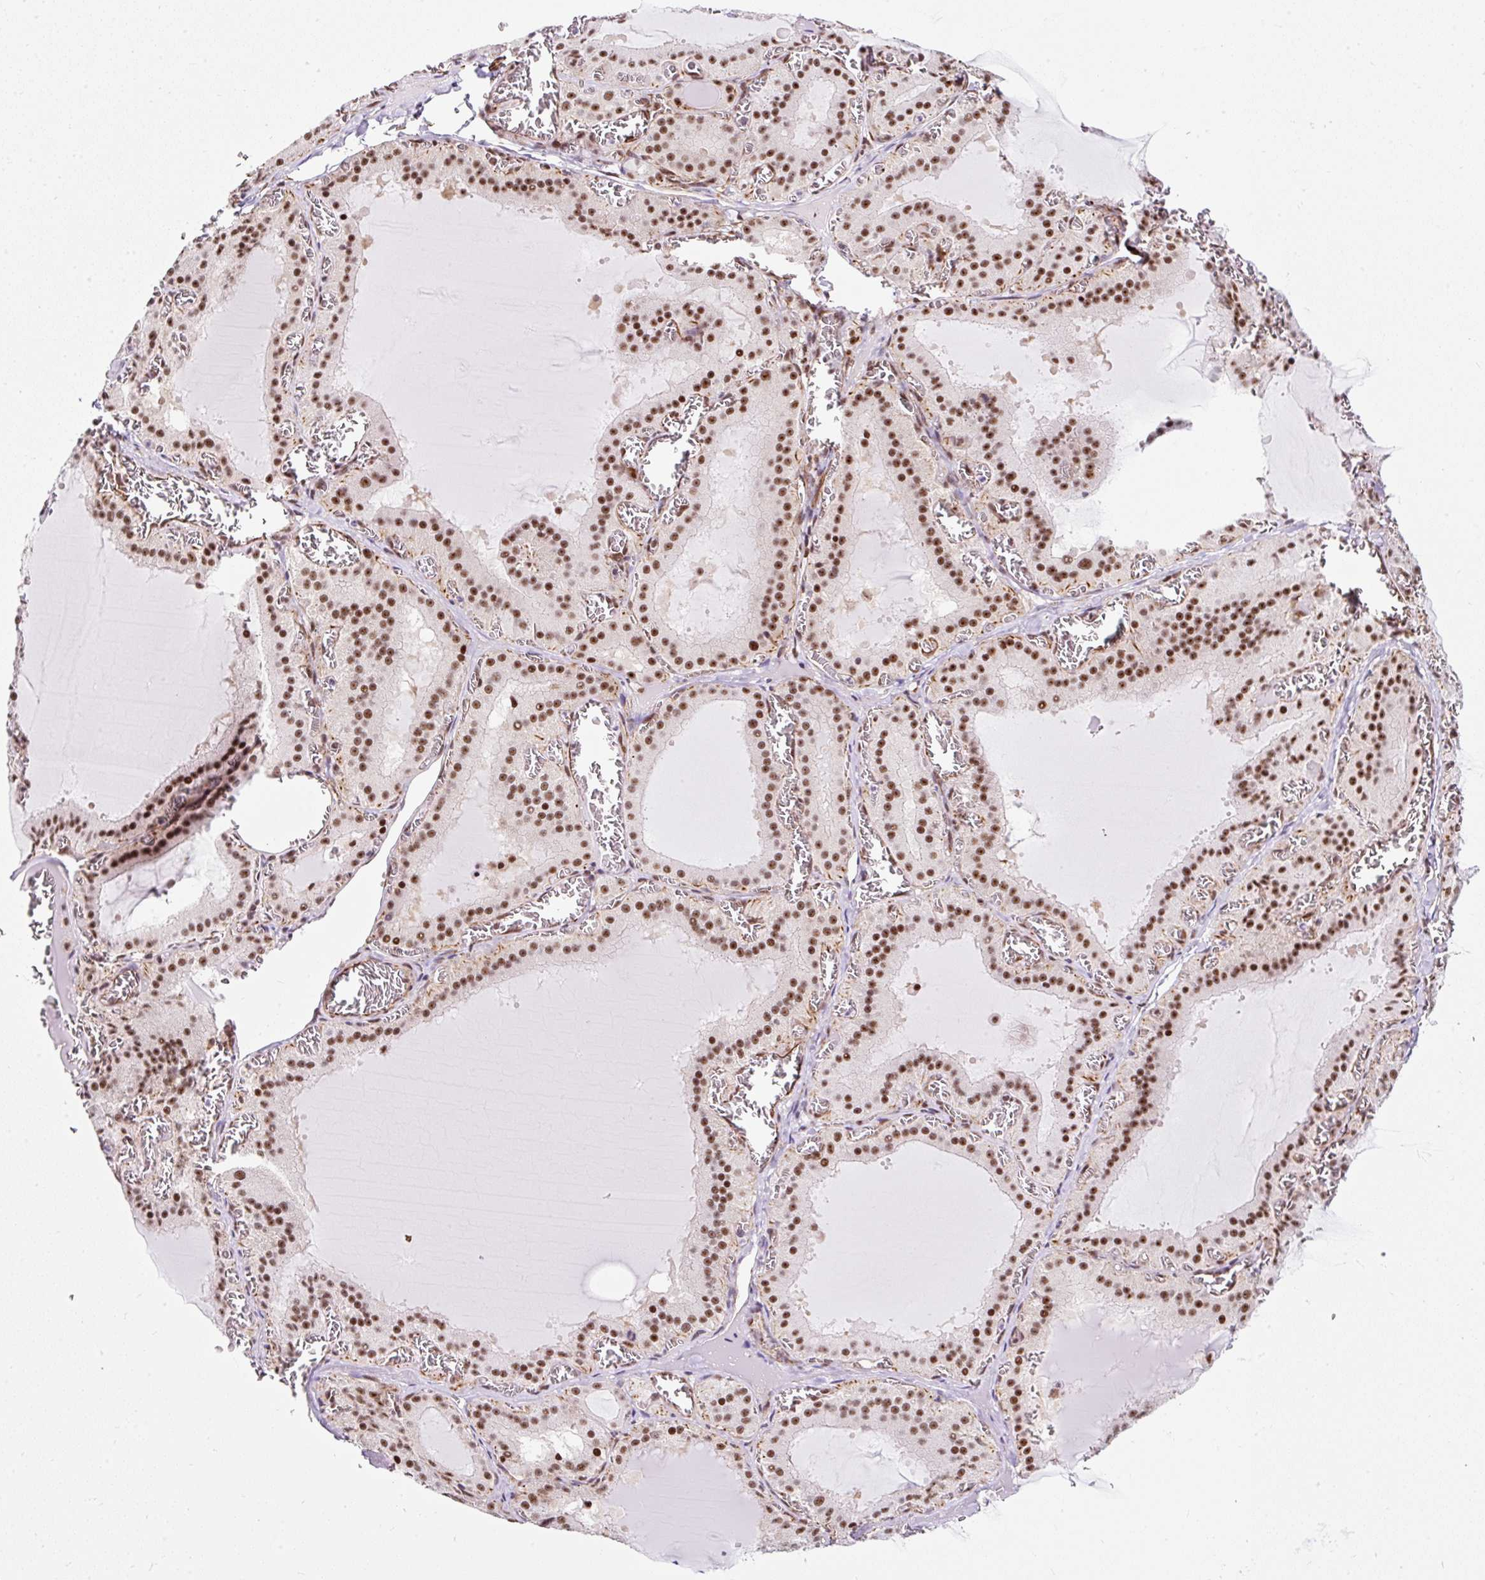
{"staining": {"intensity": "strong", "quantity": ">75%", "location": "nuclear"}, "tissue": "thyroid gland", "cell_type": "Glandular cells", "image_type": "normal", "snomed": [{"axis": "morphology", "description": "Normal tissue, NOS"}, {"axis": "topography", "description": "Thyroid gland"}], "caption": "Immunohistochemical staining of benign human thyroid gland shows strong nuclear protein staining in about >75% of glandular cells.", "gene": "FMC1", "patient": {"sex": "female", "age": 30}}